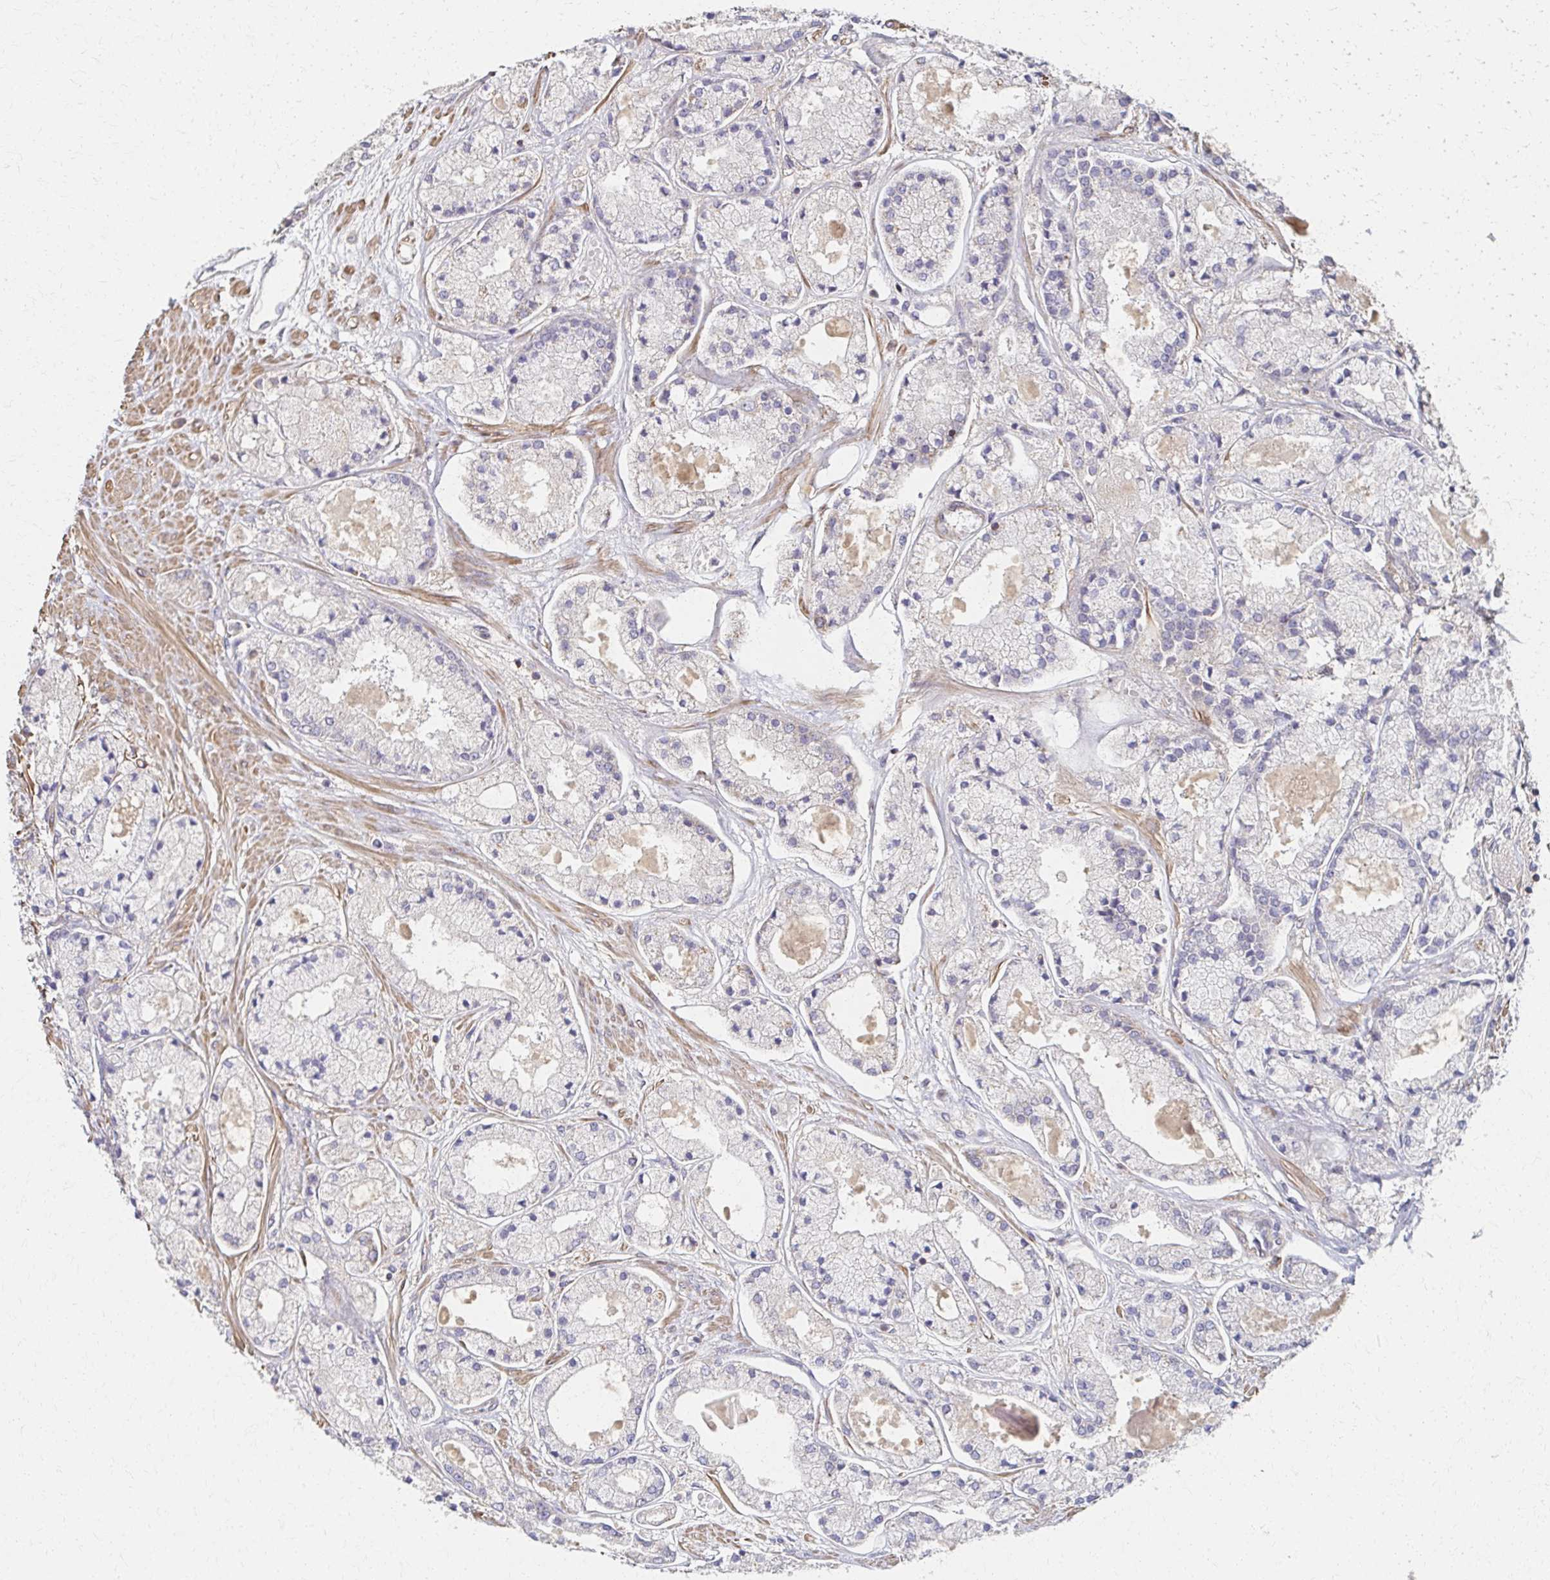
{"staining": {"intensity": "negative", "quantity": "none", "location": "none"}, "tissue": "prostate cancer", "cell_type": "Tumor cells", "image_type": "cancer", "snomed": [{"axis": "morphology", "description": "Adenocarcinoma, High grade"}, {"axis": "topography", "description": "Prostate"}], "caption": "DAB immunohistochemical staining of high-grade adenocarcinoma (prostate) shows no significant expression in tumor cells. Brightfield microscopy of immunohistochemistry (IHC) stained with DAB (3,3'-diaminobenzidine) (brown) and hematoxylin (blue), captured at high magnification.", "gene": "EOLA2", "patient": {"sex": "male", "age": 67}}